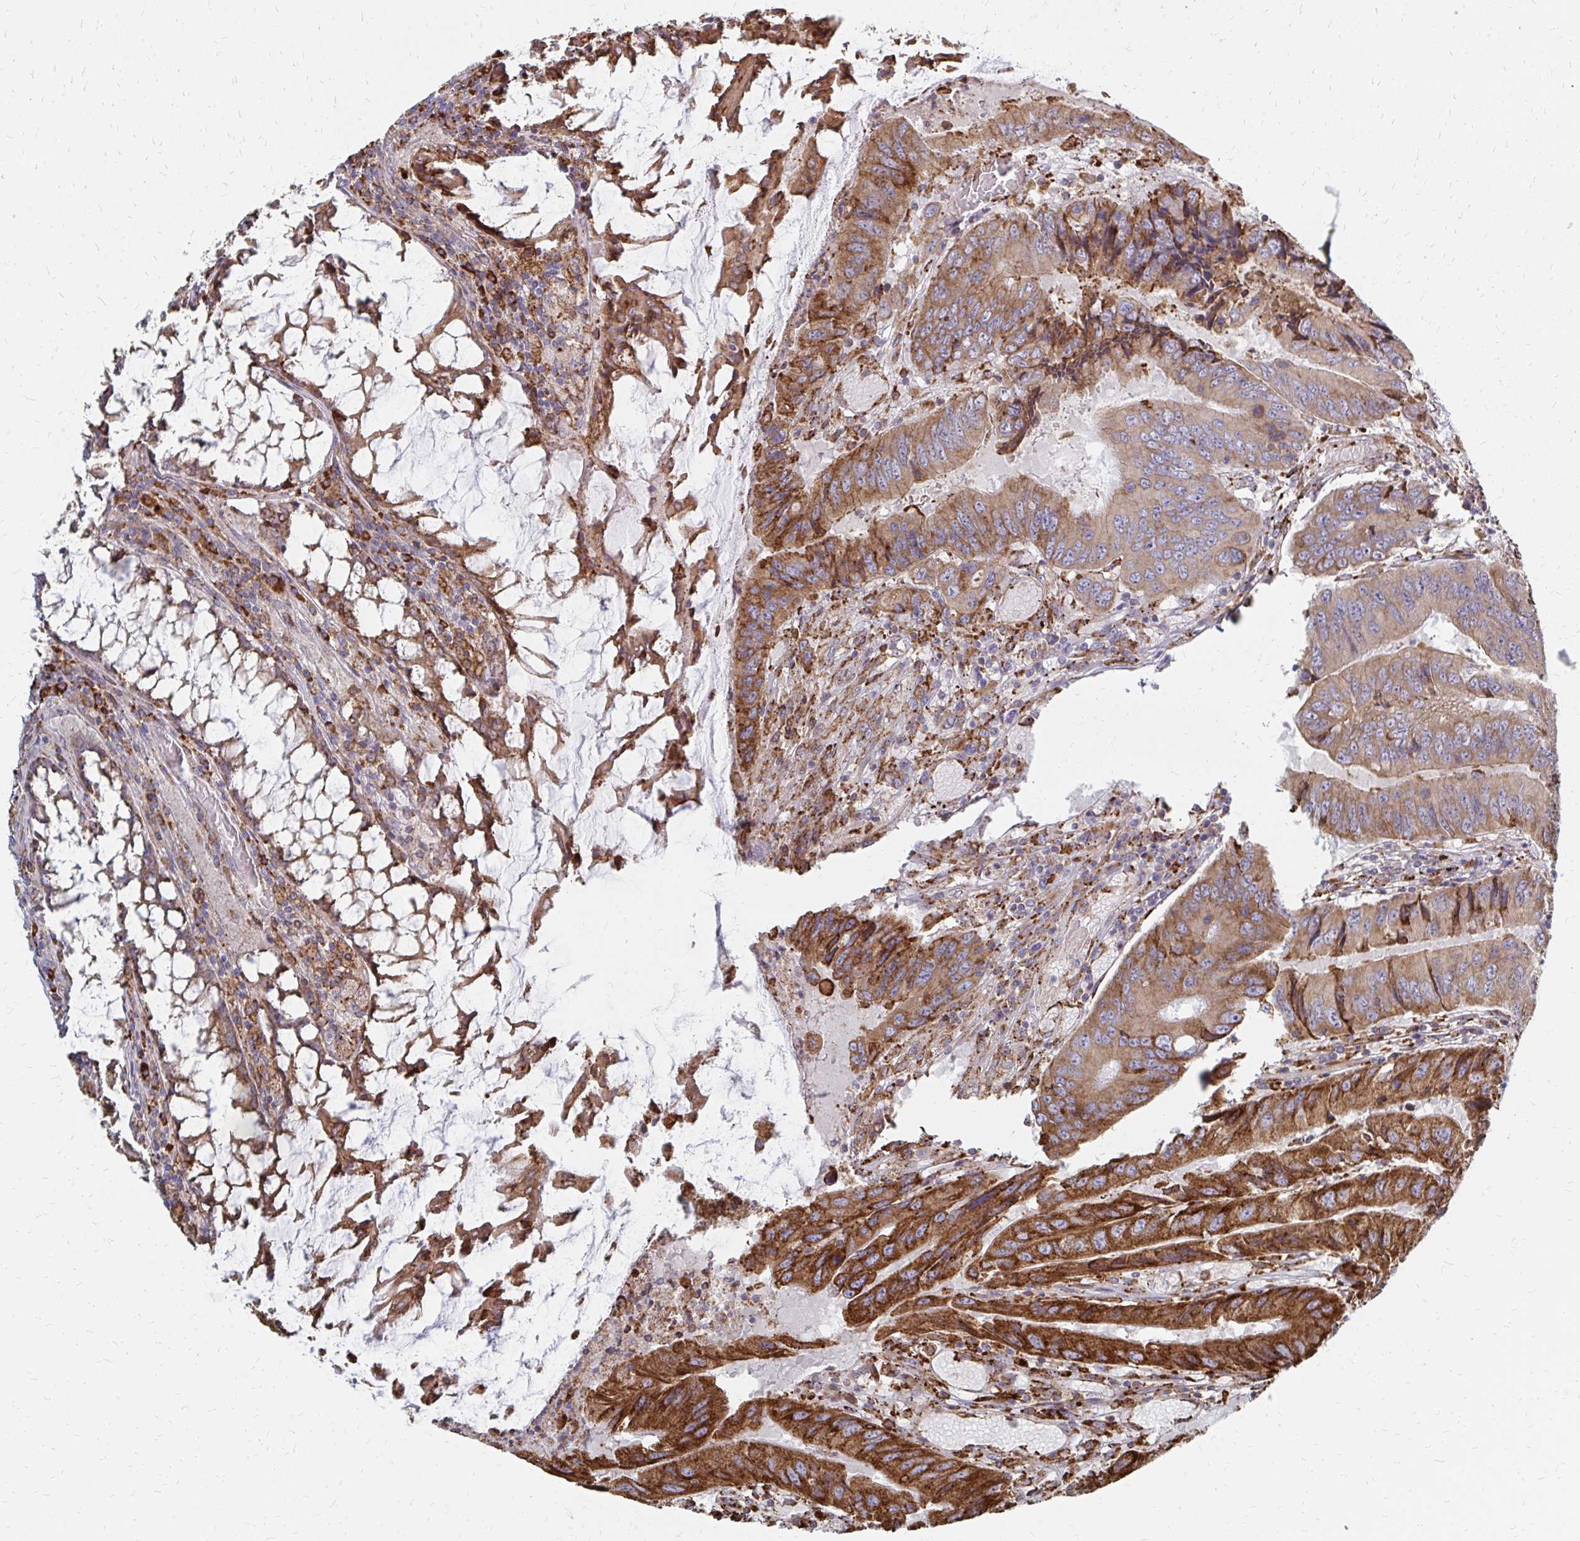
{"staining": {"intensity": "moderate", "quantity": ">75%", "location": "cytoplasmic/membranous"}, "tissue": "colorectal cancer", "cell_type": "Tumor cells", "image_type": "cancer", "snomed": [{"axis": "morphology", "description": "Adenocarcinoma, NOS"}, {"axis": "topography", "description": "Colon"}], "caption": "Immunohistochemistry (IHC) histopathology image of human adenocarcinoma (colorectal) stained for a protein (brown), which reveals medium levels of moderate cytoplasmic/membranous staining in about >75% of tumor cells.", "gene": "PPP1R13L", "patient": {"sex": "male", "age": 53}}